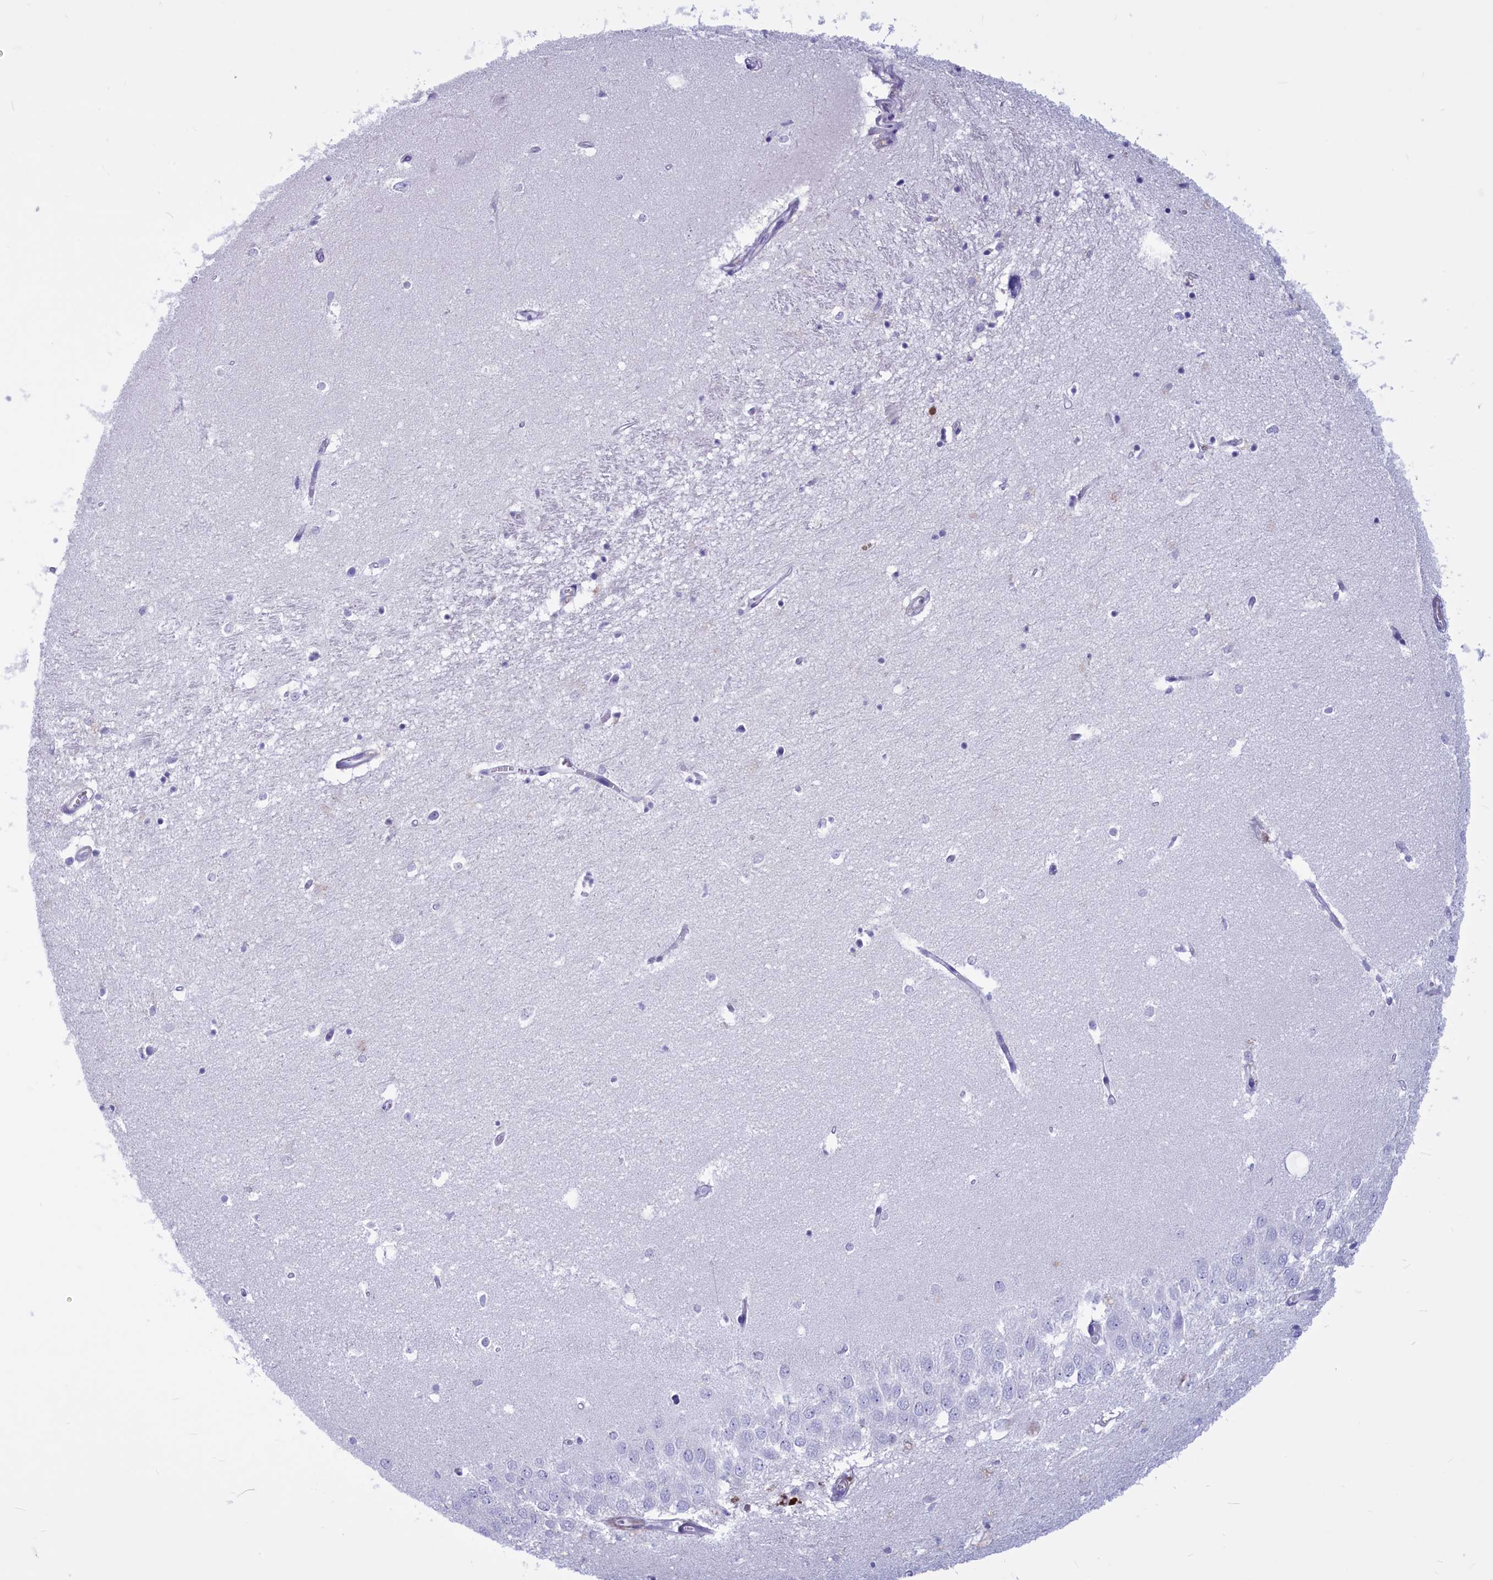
{"staining": {"intensity": "negative", "quantity": "none", "location": "none"}, "tissue": "hippocampus", "cell_type": "Glial cells", "image_type": "normal", "snomed": [{"axis": "morphology", "description": "Normal tissue, NOS"}, {"axis": "topography", "description": "Hippocampus"}], "caption": "Immunohistochemistry (IHC) histopathology image of unremarkable human hippocampus stained for a protein (brown), which exhibits no expression in glial cells. (DAB (3,3'-diaminobenzidine) immunohistochemistry (IHC), high magnification).", "gene": "GAPDHS", "patient": {"sex": "female", "age": 64}}